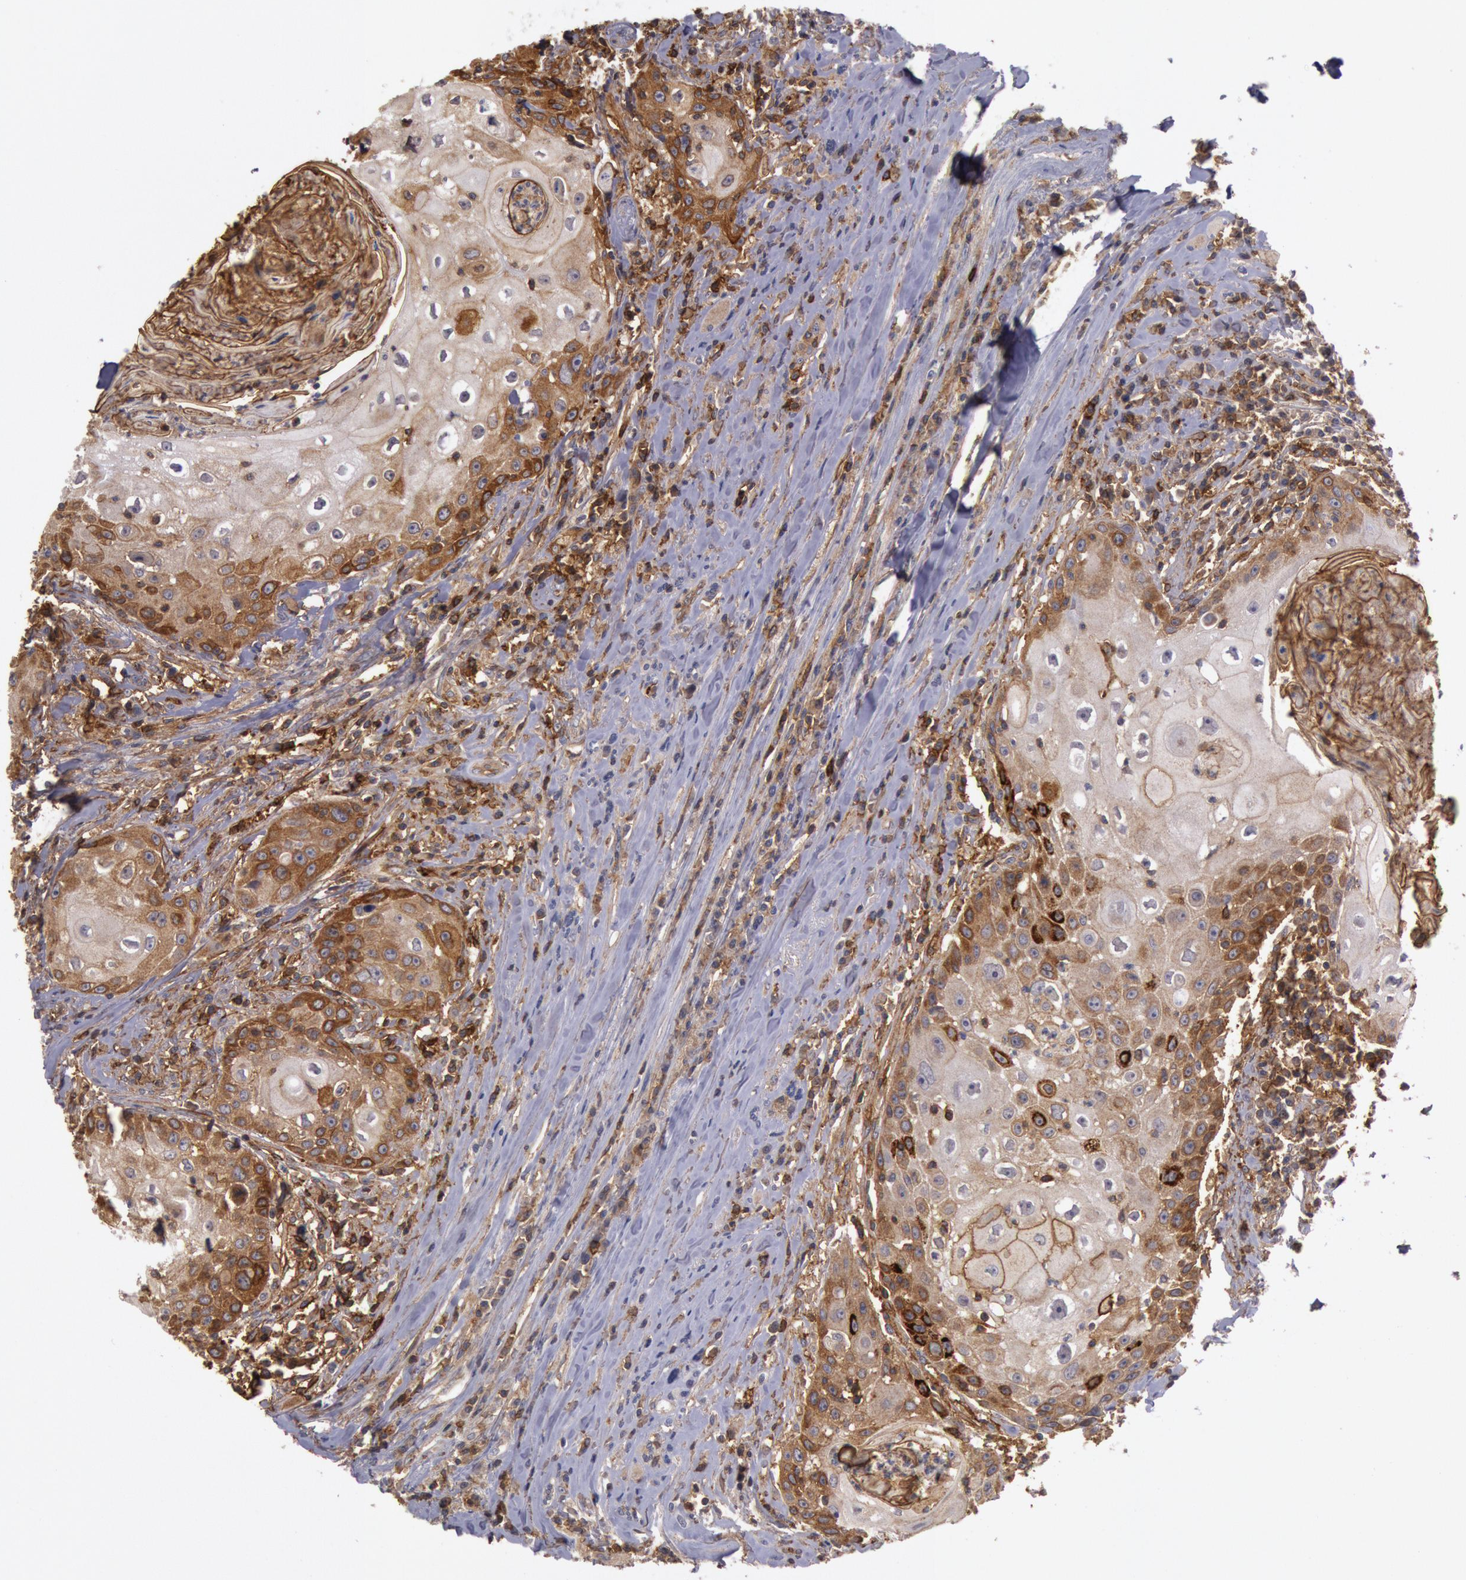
{"staining": {"intensity": "strong", "quantity": "25%-75%", "location": "cytoplasmic/membranous"}, "tissue": "head and neck cancer", "cell_type": "Tumor cells", "image_type": "cancer", "snomed": [{"axis": "morphology", "description": "Squamous cell carcinoma, NOS"}, {"axis": "topography", "description": "Oral tissue"}, {"axis": "topography", "description": "Head-Neck"}], "caption": "IHC photomicrograph of neoplastic tissue: human head and neck cancer stained using IHC demonstrates high levels of strong protein expression localized specifically in the cytoplasmic/membranous of tumor cells, appearing as a cytoplasmic/membranous brown color.", "gene": "TRIB2", "patient": {"sex": "female", "age": 82}}